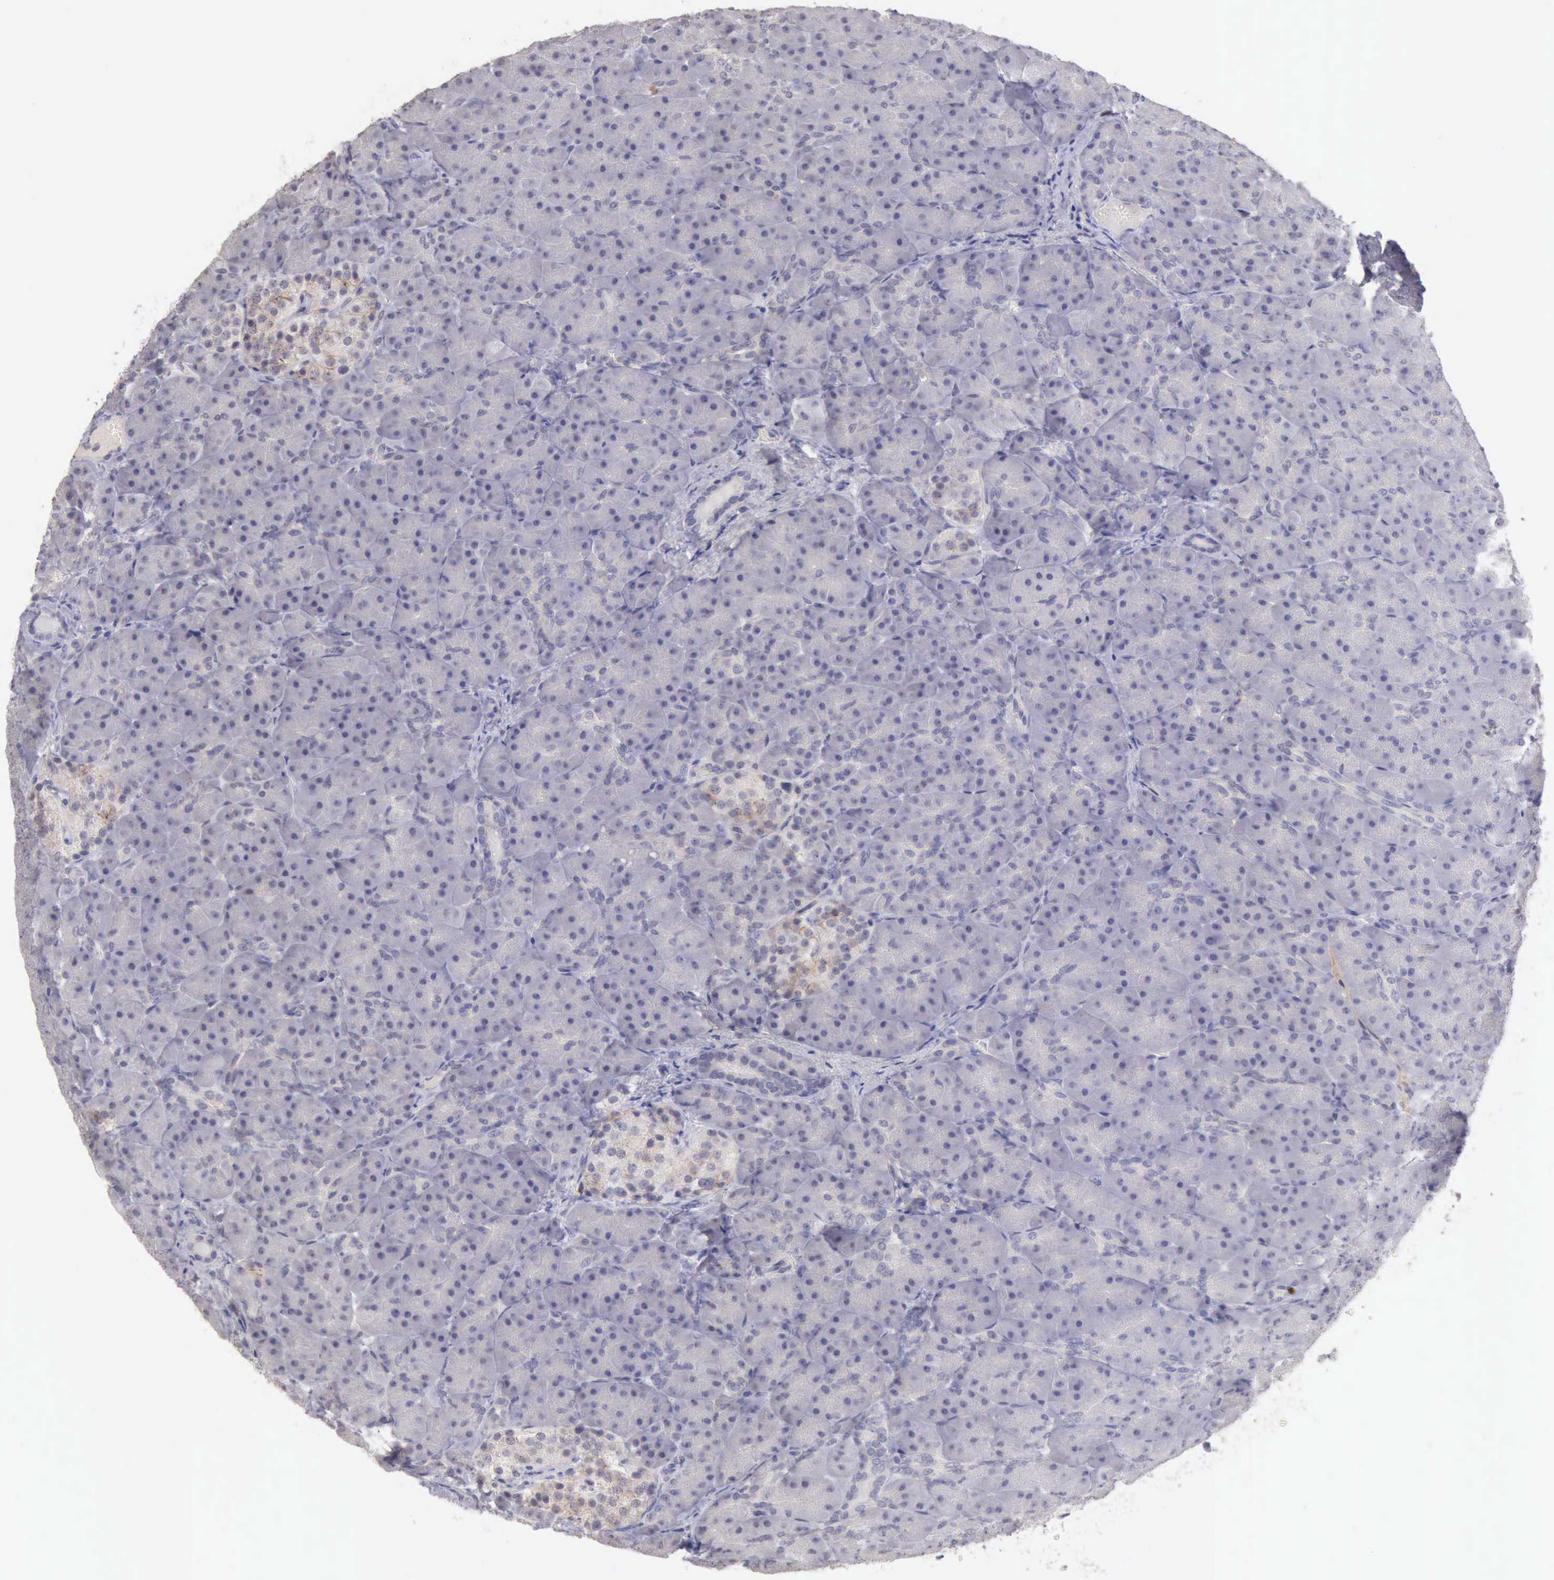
{"staining": {"intensity": "negative", "quantity": "none", "location": "none"}, "tissue": "pancreas", "cell_type": "Exocrine glandular cells", "image_type": "normal", "snomed": [{"axis": "morphology", "description": "Normal tissue, NOS"}, {"axis": "topography", "description": "Pancreas"}], "caption": "A histopathology image of pancreas stained for a protein demonstrates no brown staining in exocrine glandular cells. Brightfield microscopy of IHC stained with DAB (brown) and hematoxylin (blue), captured at high magnification.", "gene": "KCND1", "patient": {"sex": "male", "age": 66}}